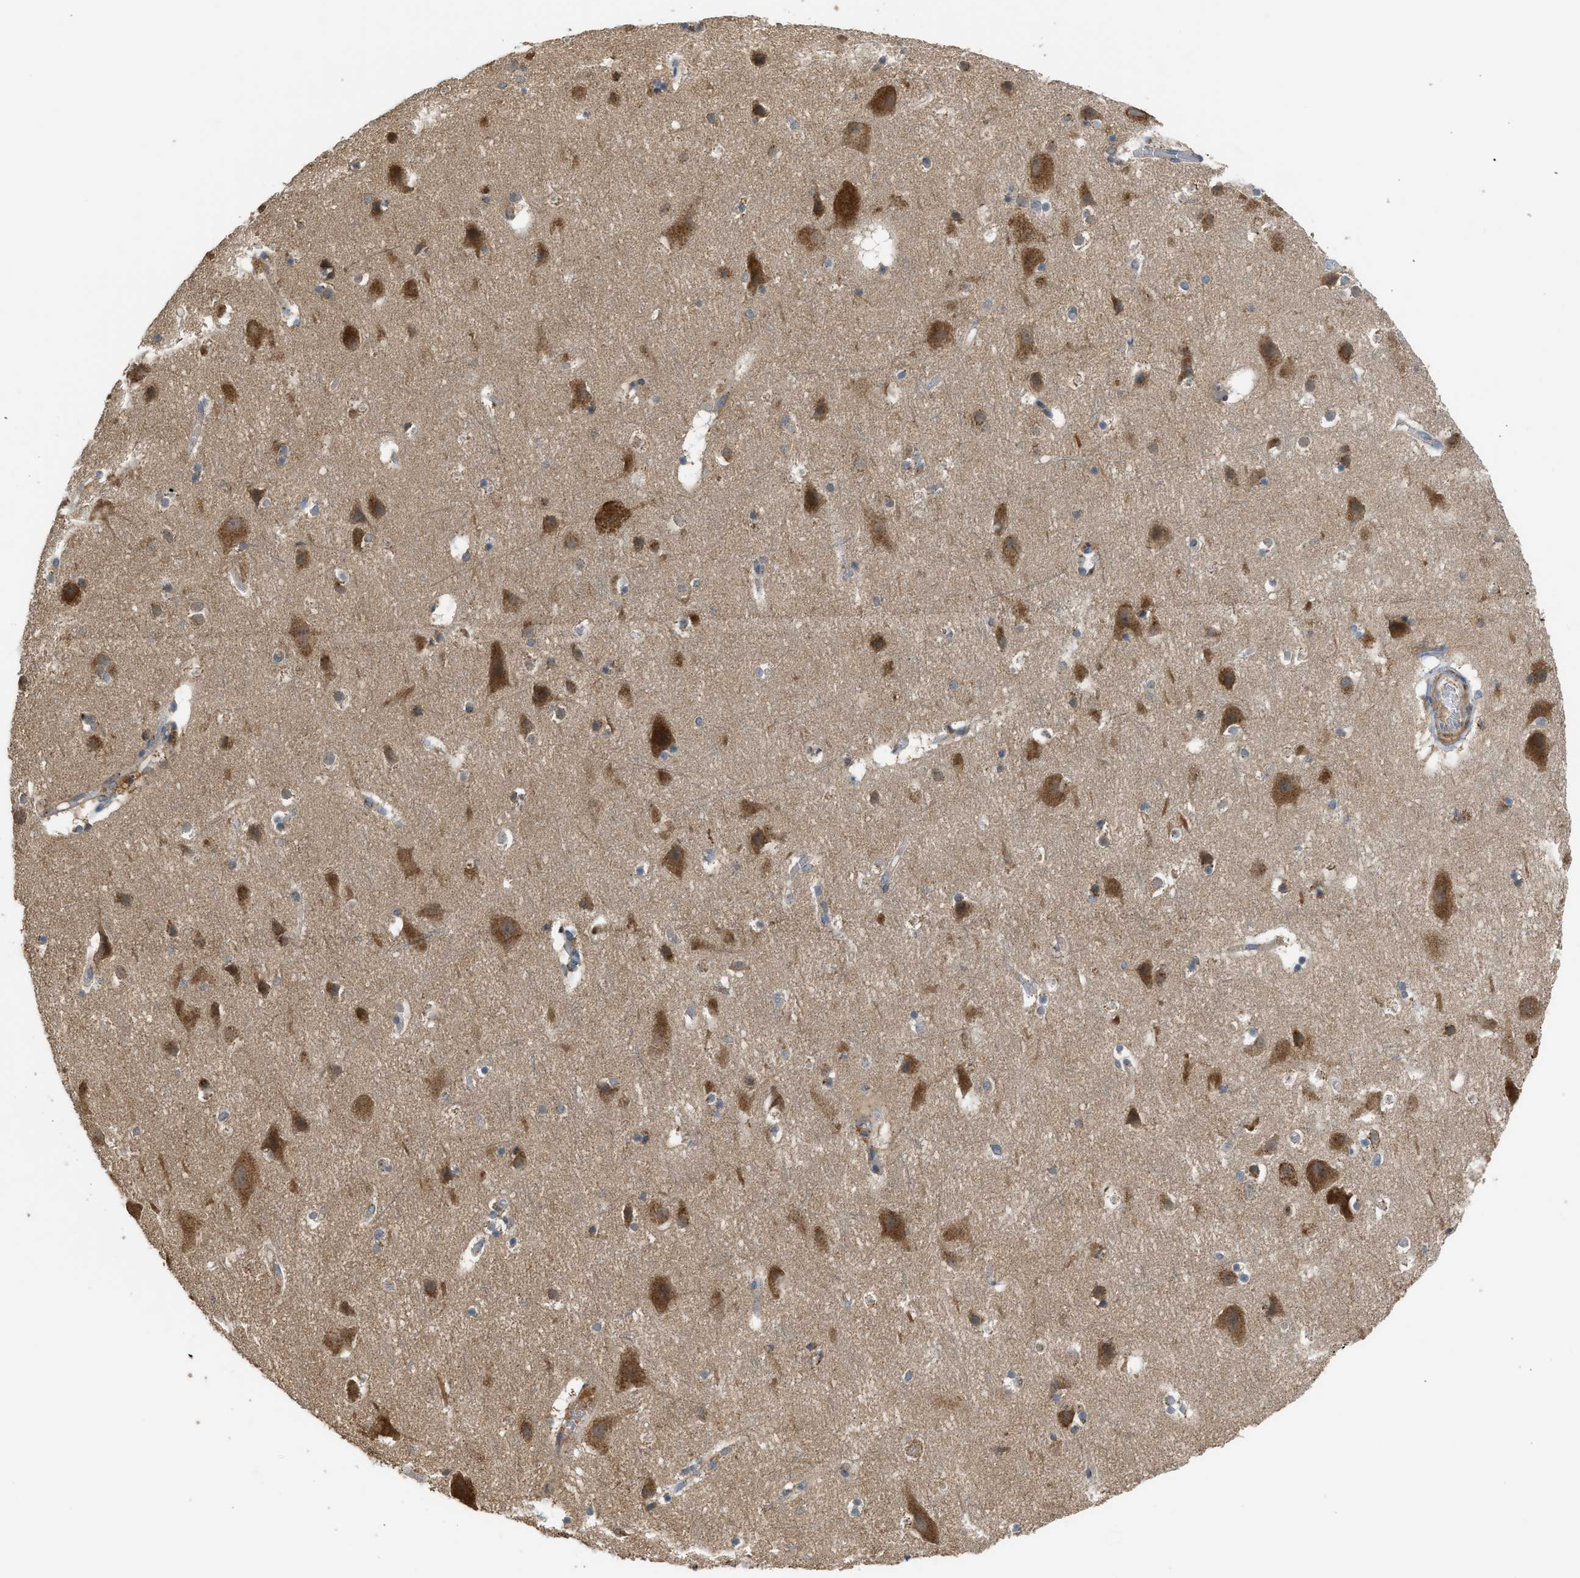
{"staining": {"intensity": "weak", "quantity": "25%-75%", "location": "cytoplasmic/membranous"}, "tissue": "cerebral cortex", "cell_type": "Endothelial cells", "image_type": "normal", "snomed": [{"axis": "morphology", "description": "Normal tissue, NOS"}, {"axis": "topography", "description": "Cerebral cortex"}], "caption": "Immunohistochemistry (IHC) of unremarkable human cerebral cortex displays low levels of weak cytoplasmic/membranous positivity in approximately 25%-75% of endothelial cells.", "gene": "STARD3", "patient": {"sex": "male", "age": 45}}